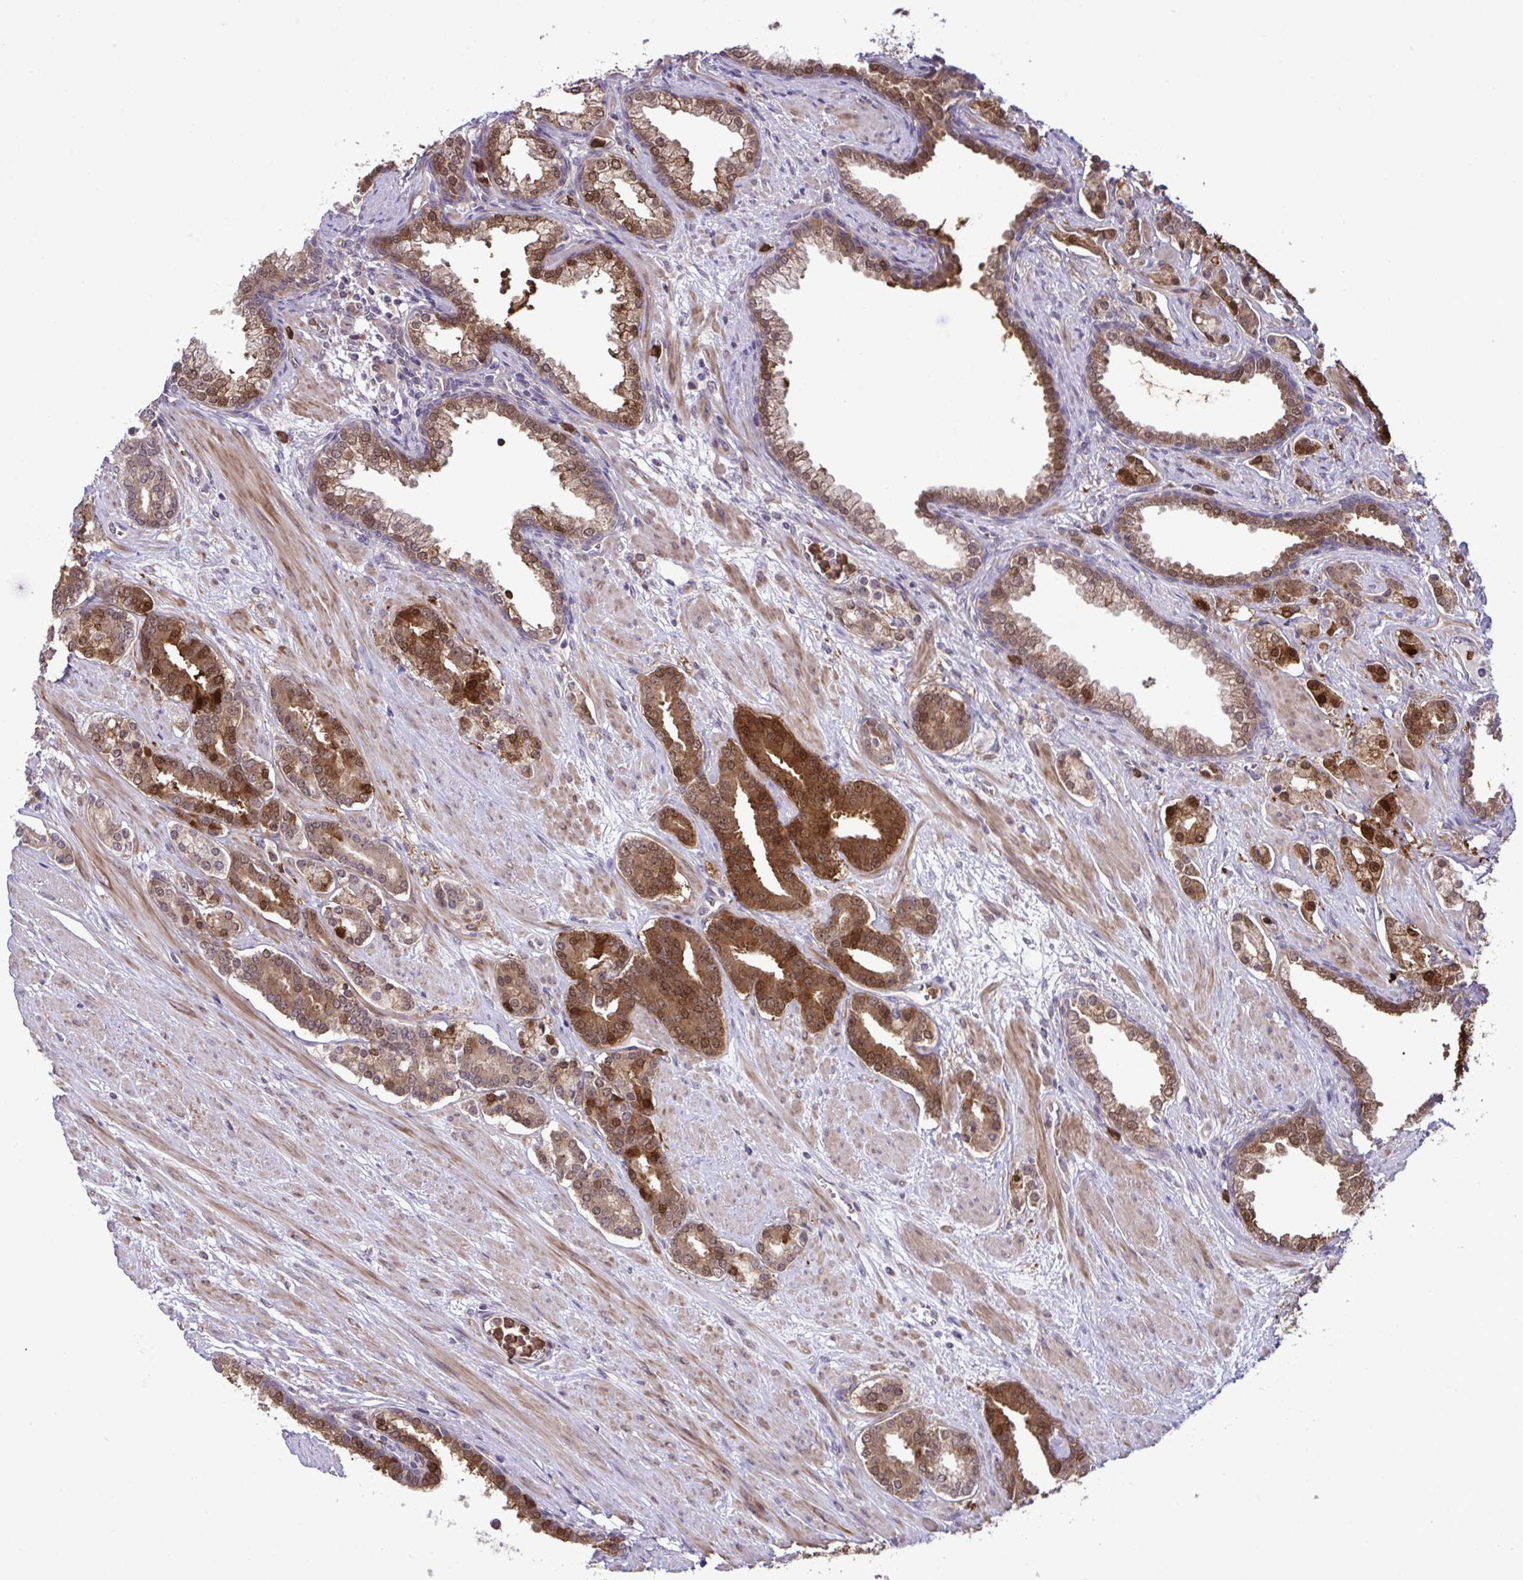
{"staining": {"intensity": "strong", "quantity": ">75%", "location": "cytoplasmic/membranous,nuclear"}, "tissue": "prostate cancer", "cell_type": "Tumor cells", "image_type": "cancer", "snomed": [{"axis": "morphology", "description": "Adenocarcinoma, High grade"}, {"axis": "topography", "description": "Prostate"}], "caption": "Prostate high-grade adenocarcinoma was stained to show a protein in brown. There is high levels of strong cytoplasmic/membranous and nuclear positivity in approximately >75% of tumor cells.", "gene": "CMPK1", "patient": {"sex": "male", "age": 60}}